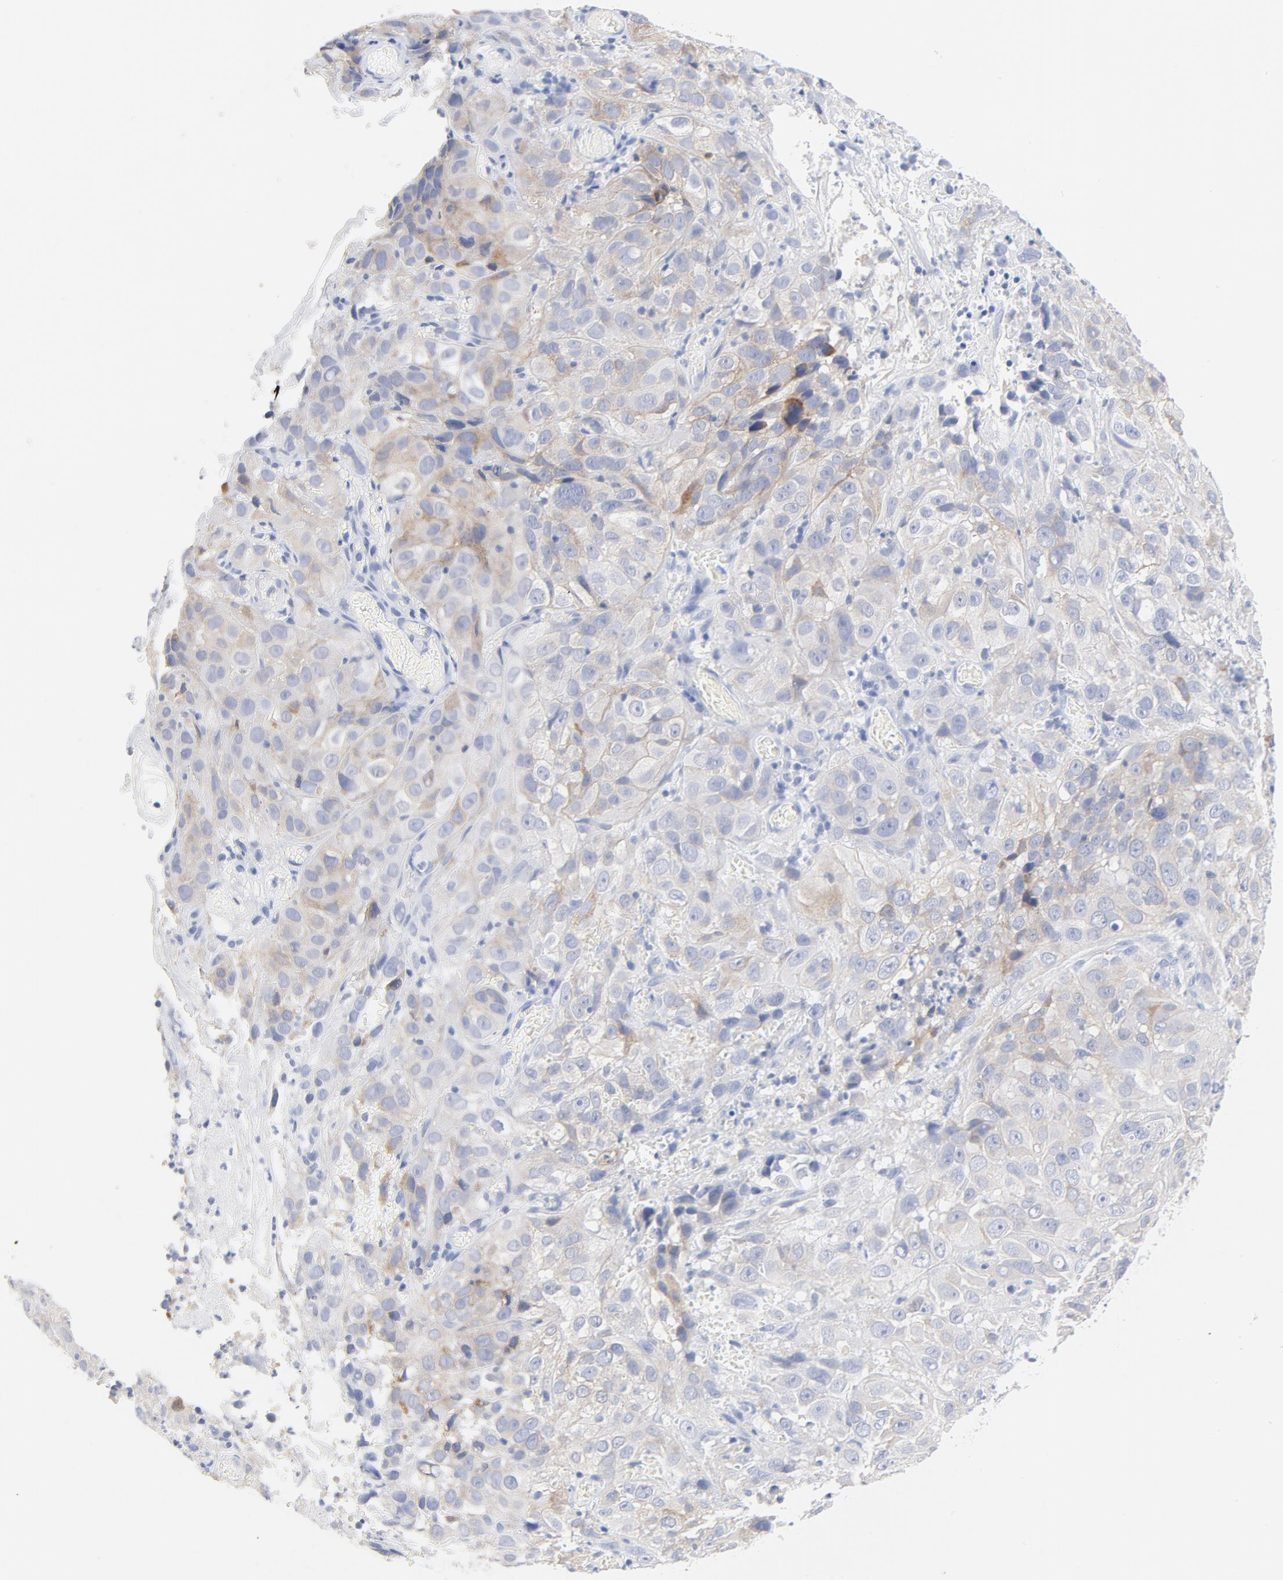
{"staining": {"intensity": "weak", "quantity": "25%-75%", "location": "cytoplasmic/membranous"}, "tissue": "cervical cancer", "cell_type": "Tumor cells", "image_type": "cancer", "snomed": [{"axis": "morphology", "description": "Squamous cell carcinoma, NOS"}, {"axis": "topography", "description": "Cervix"}], "caption": "IHC staining of cervical cancer (squamous cell carcinoma), which reveals low levels of weak cytoplasmic/membranous staining in about 25%-75% of tumor cells indicating weak cytoplasmic/membranous protein expression. The staining was performed using DAB (3,3'-diaminobenzidine) (brown) for protein detection and nuclei were counterstained in hematoxylin (blue).", "gene": "FGFR3", "patient": {"sex": "female", "age": 32}}